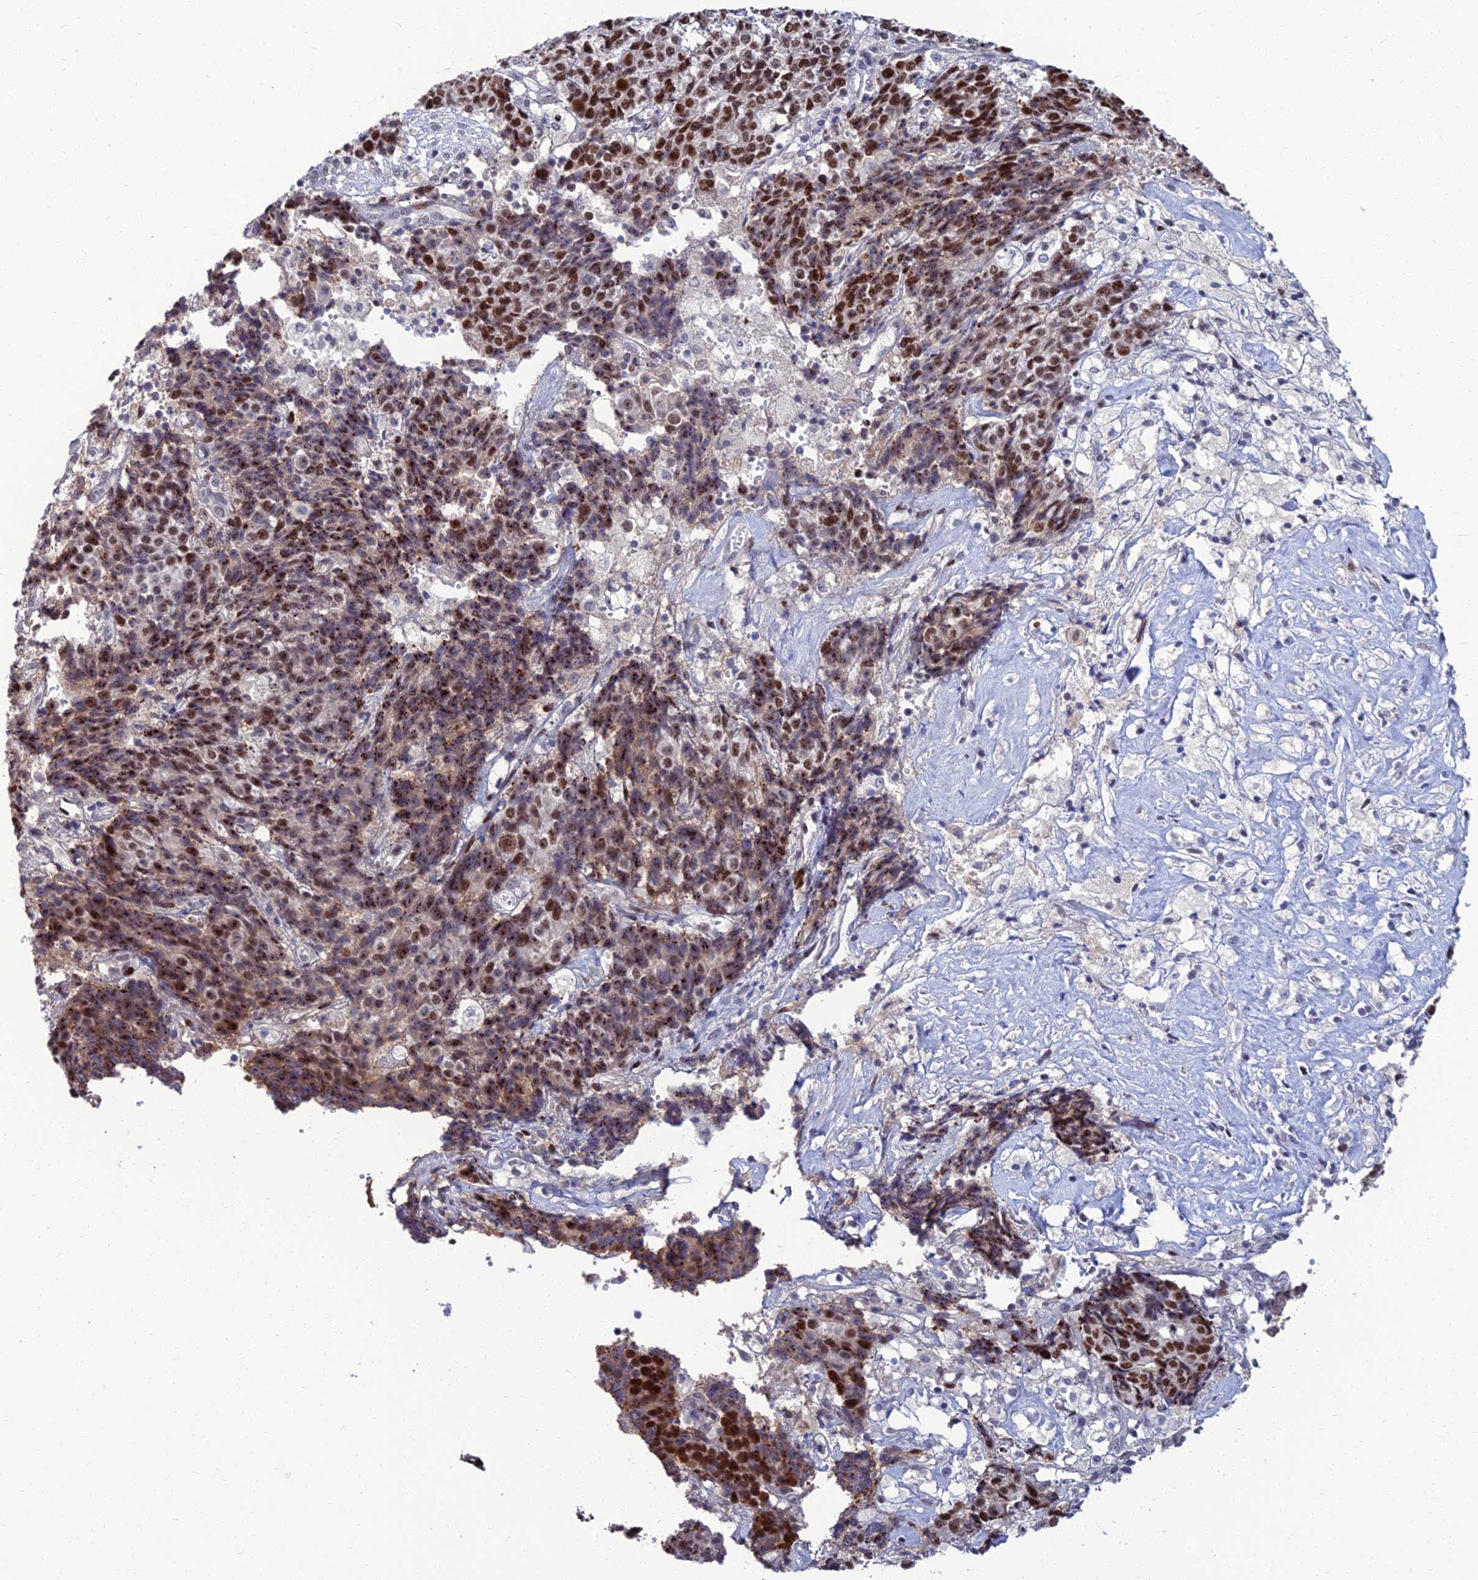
{"staining": {"intensity": "strong", "quantity": "25%-75%", "location": "nuclear"}, "tissue": "ovarian cancer", "cell_type": "Tumor cells", "image_type": "cancer", "snomed": [{"axis": "morphology", "description": "Carcinoma, endometroid"}, {"axis": "topography", "description": "Ovary"}], "caption": "Approximately 25%-75% of tumor cells in endometroid carcinoma (ovarian) exhibit strong nuclear protein staining as visualized by brown immunohistochemical staining.", "gene": "TAF9B", "patient": {"sex": "female", "age": 42}}